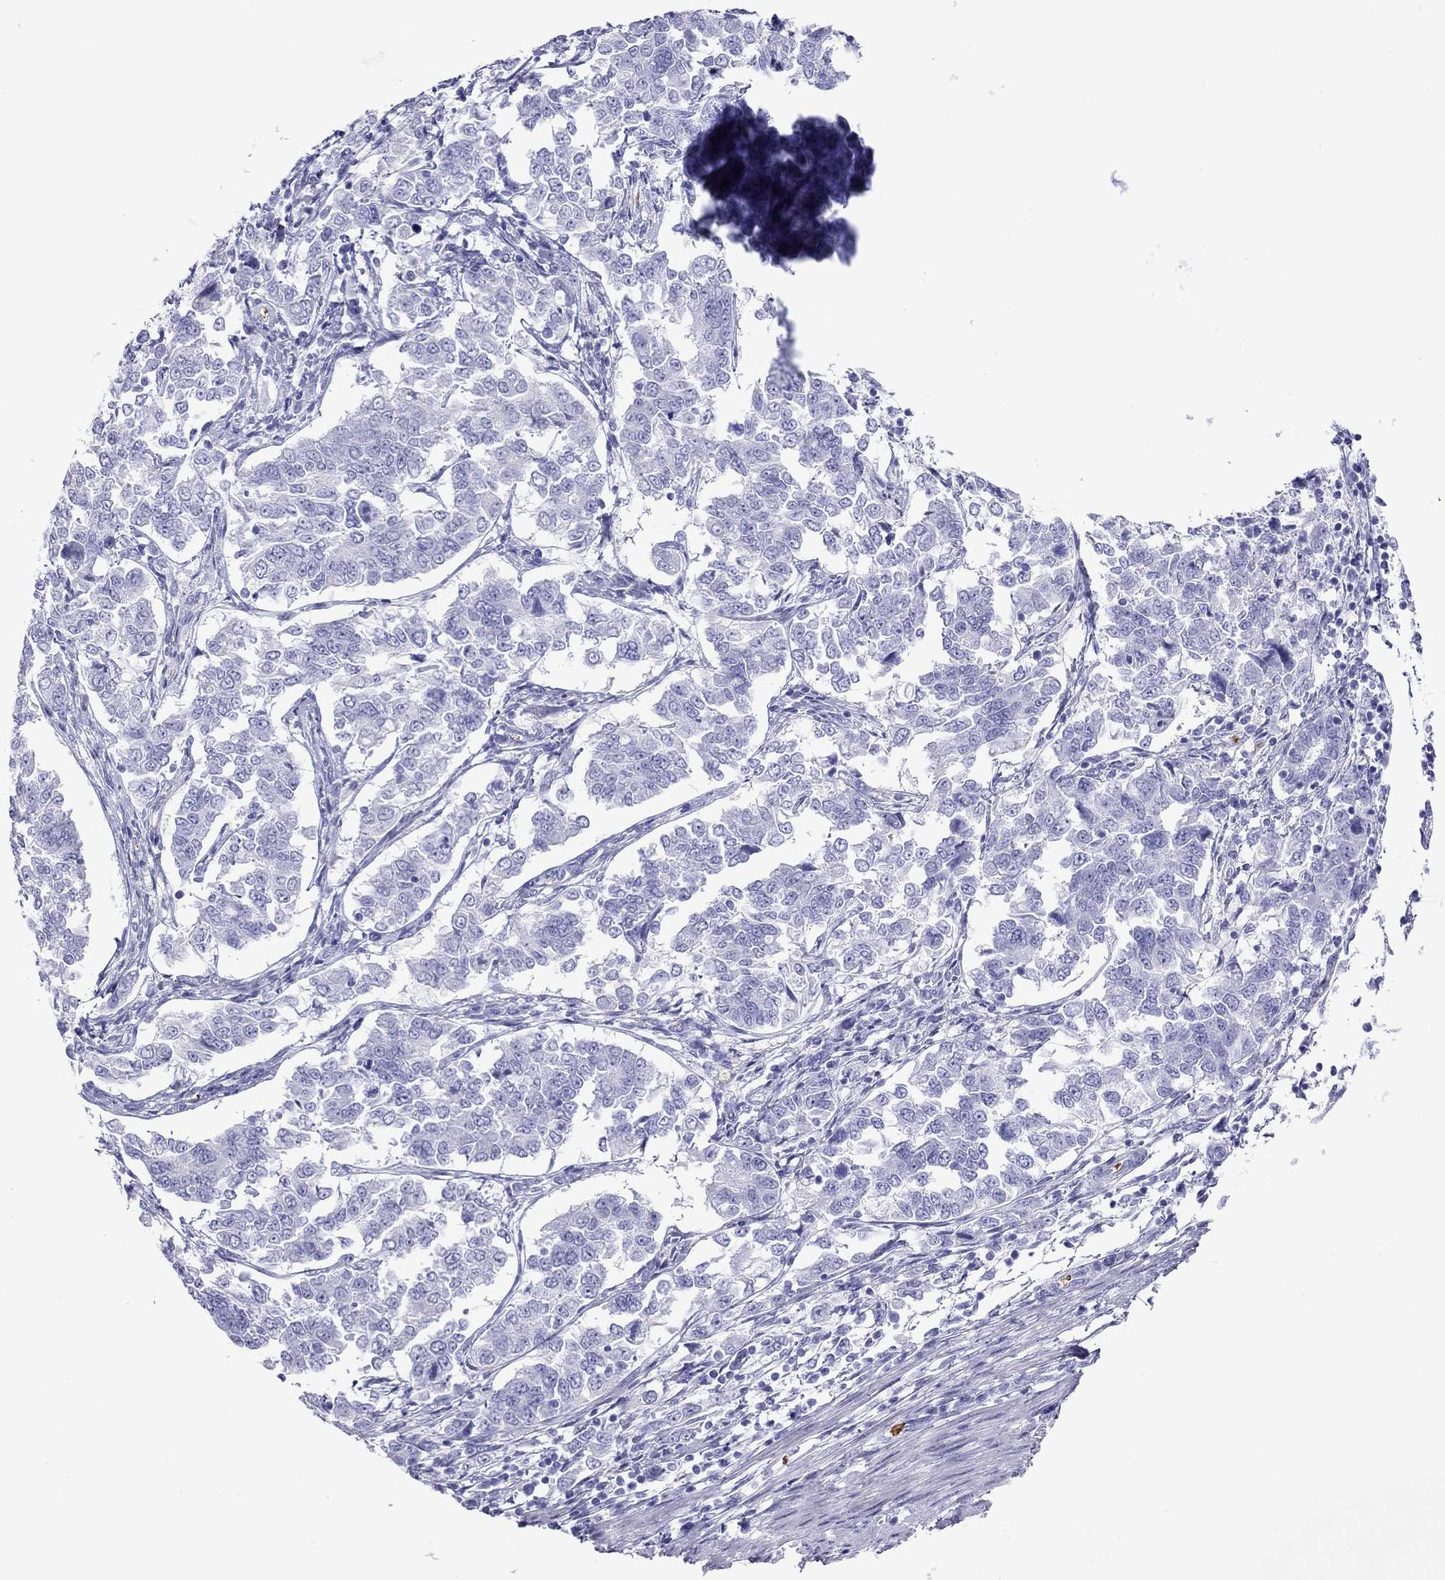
{"staining": {"intensity": "negative", "quantity": "none", "location": "none"}, "tissue": "endometrial cancer", "cell_type": "Tumor cells", "image_type": "cancer", "snomed": [{"axis": "morphology", "description": "Adenocarcinoma, NOS"}, {"axis": "topography", "description": "Endometrium"}], "caption": "Immunohistochemistry (IHC) histopathology image of human endometrial cancer (adenocarcinoma) stained for a protein (brown), which displays no staining in tumor cells.", "gene": "PTPRN", "patient": {"sex": "female", "age": 43}}